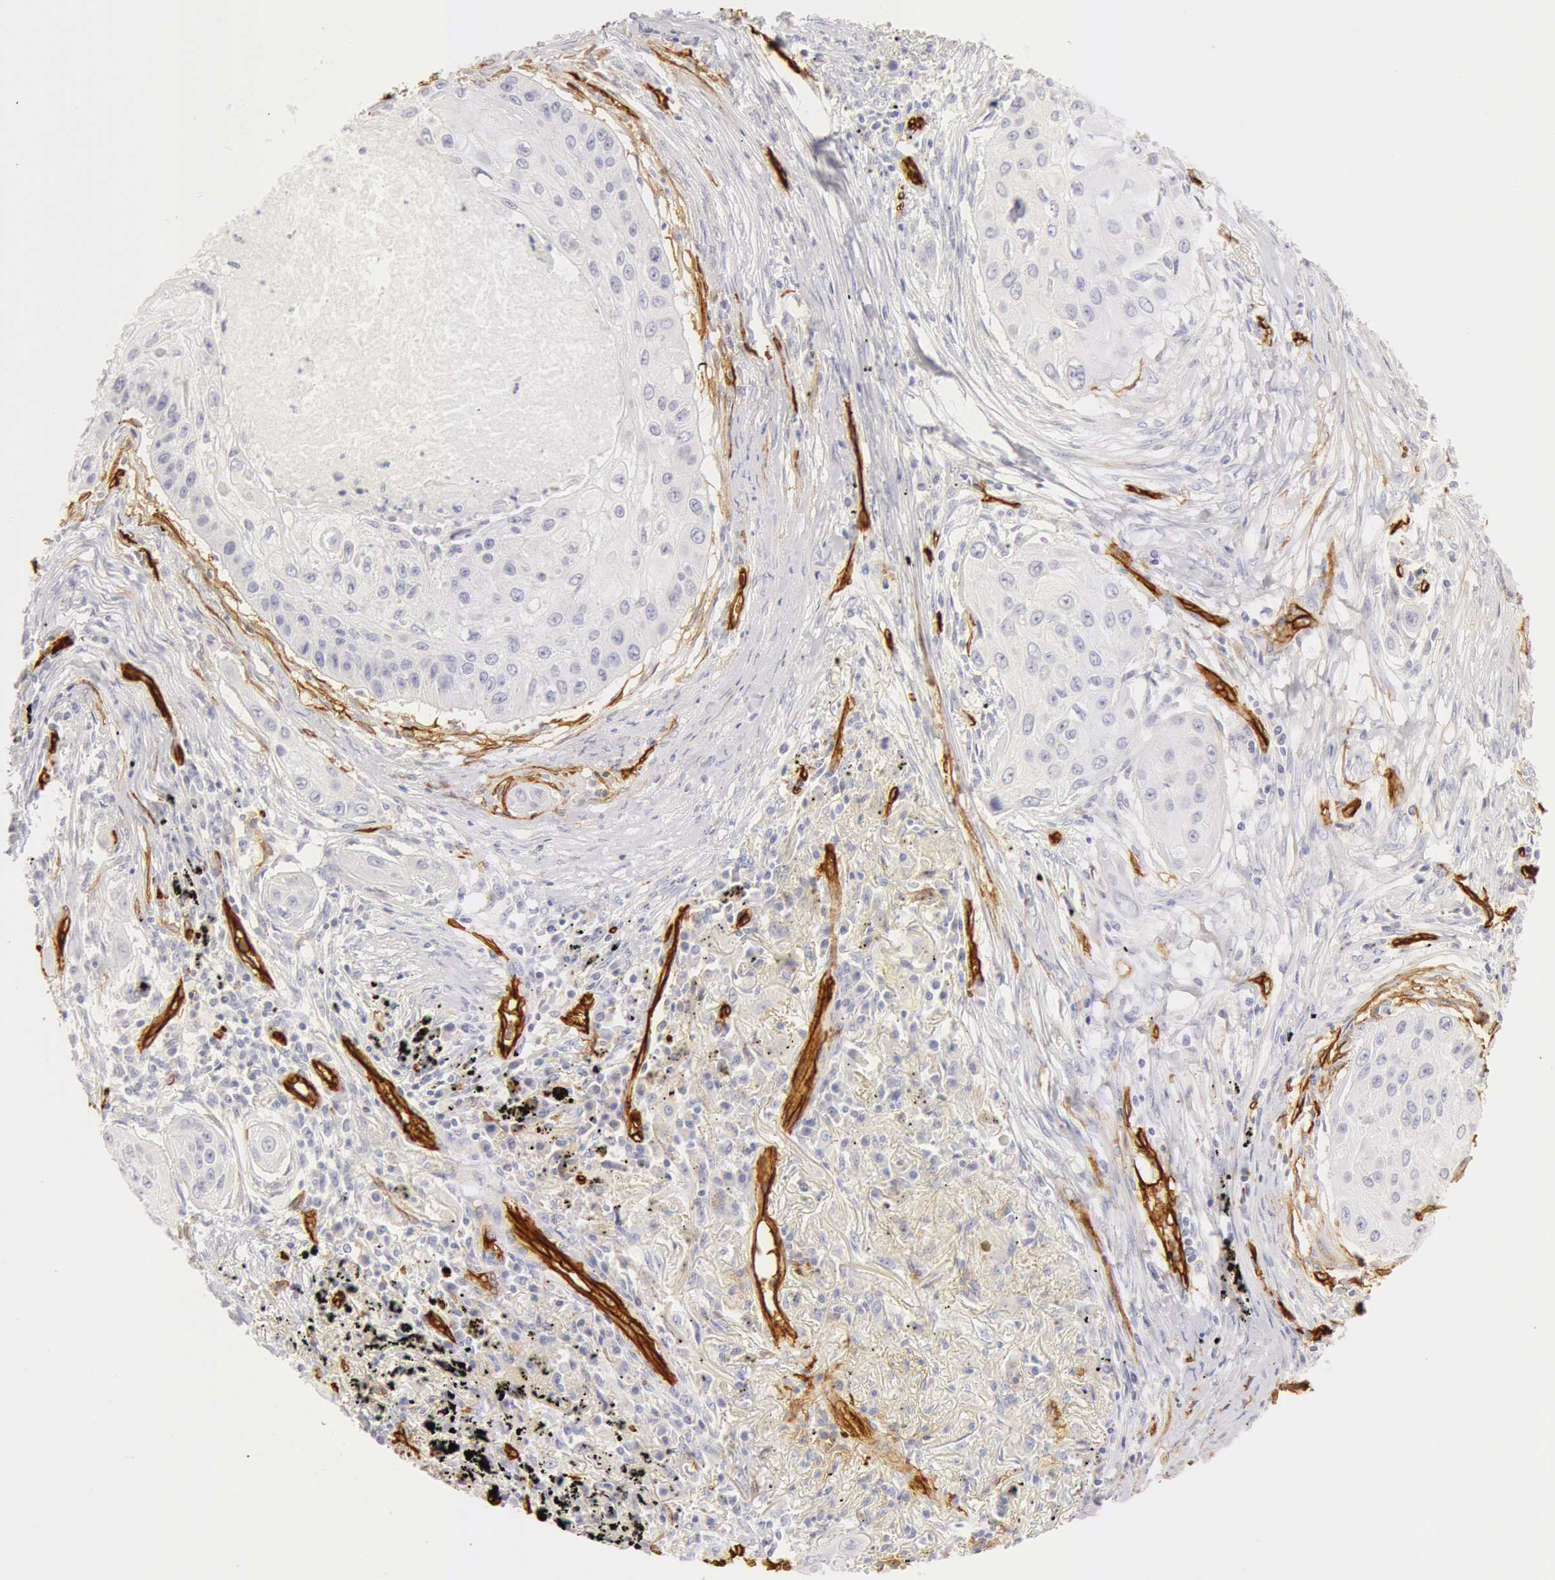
{"staining": {"intensity": "negative", "quantity": "none", "location": "none"}, "tissue": "lung cancer", "cell_type": "Tumor cells", "image_type": "cancer", "snomed": [{"axis": "morphology", "description": "Squamous cell carcinoma, NOS"}, {"axis": "topography", "description": "Lung"}], "caption": "Human lung squamous cell carcinoma stained for a protein using immunohistochemistry (IHC) shows no positivity in tumor cells.", "gene": "AQP1", "patient": {"sex": "male", "age": 71}}